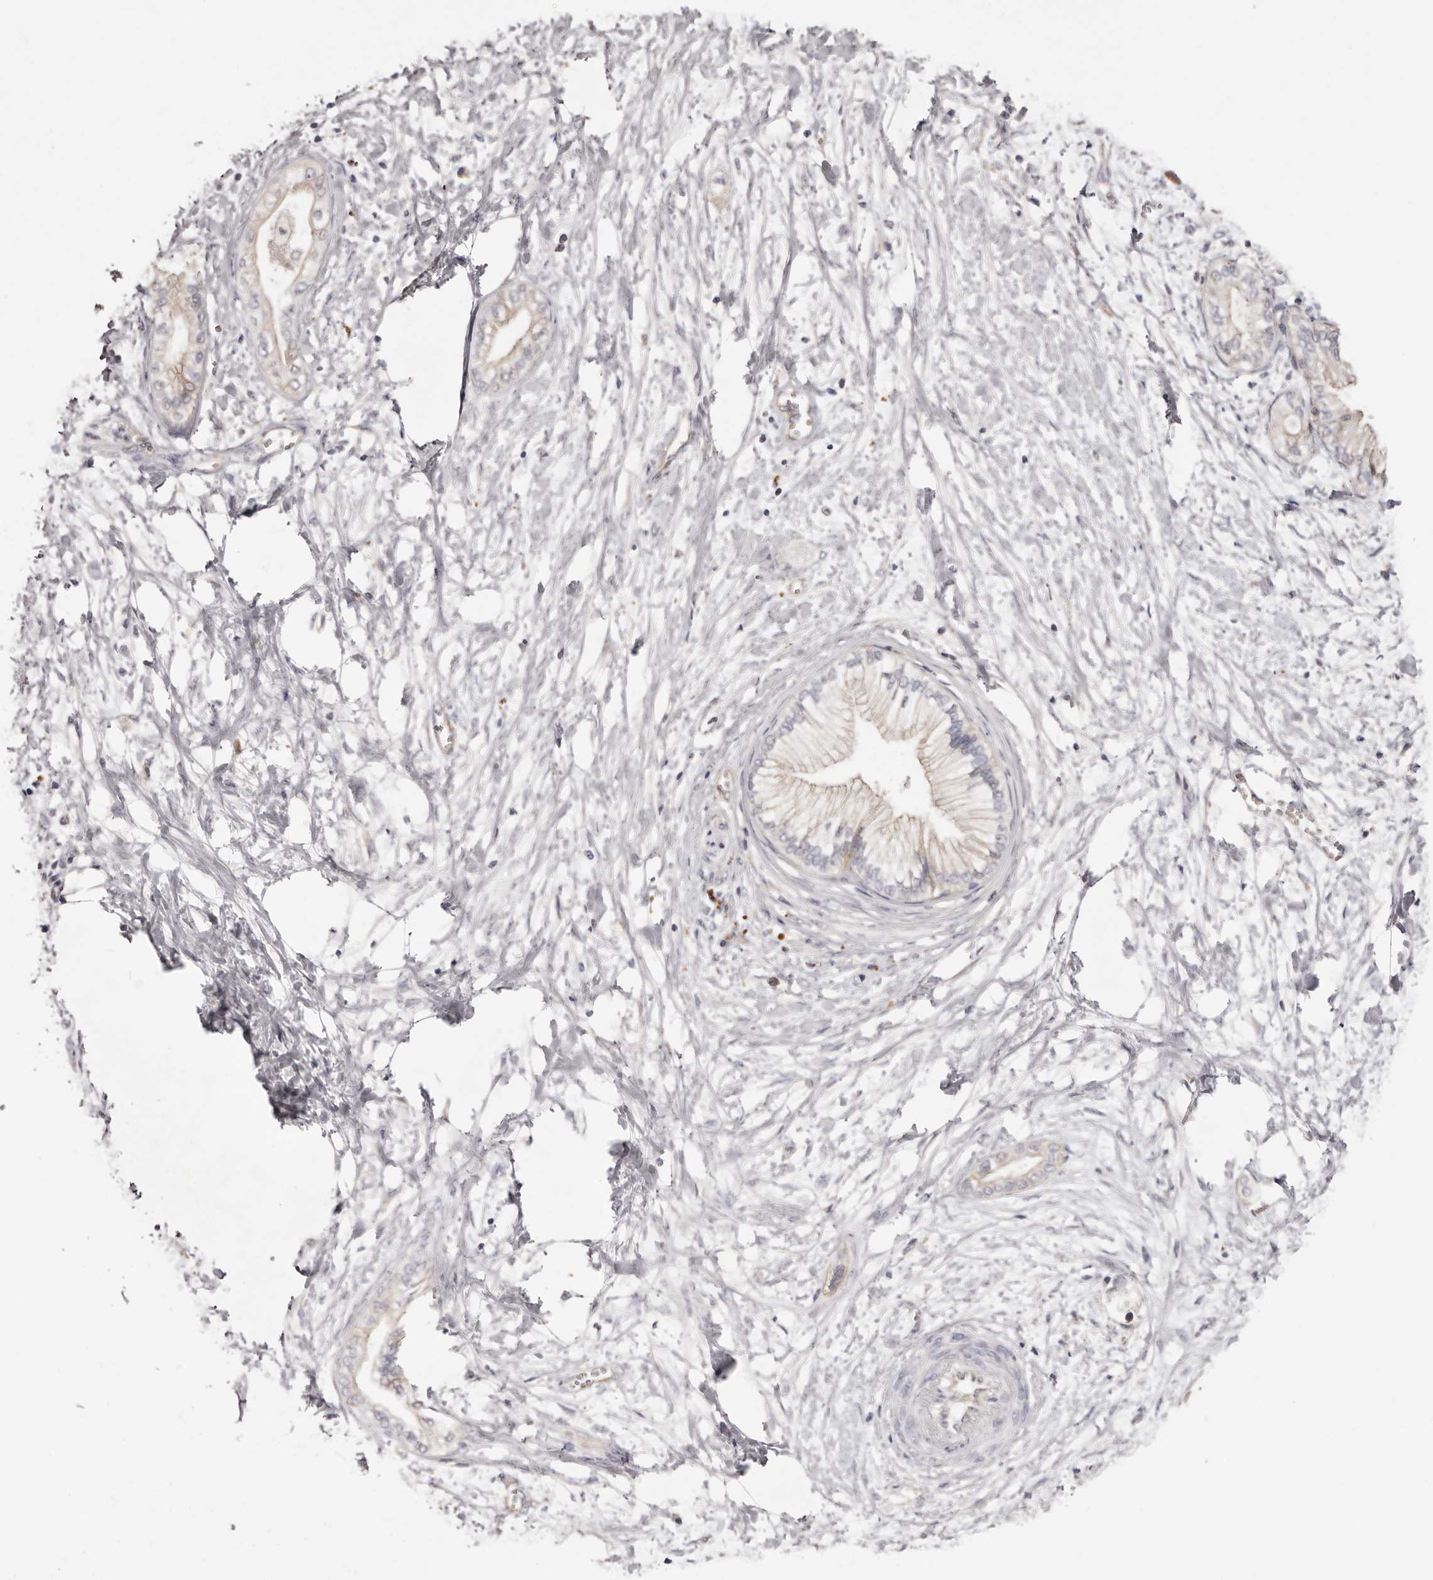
{"staining": {"intensity": "negative", "quantity": "none", "location": "none"}, "tissue": "pancreatic cancer", "cell_type": "Tumor cells", "image_type": "cancer", "snomed": [{"axis": "morphology", "description": "Adenocarcinoma, NOS"}, {"axis": "topography", "description": "Pancreas"}], "caption": "Histopathology image shows no significant protein positivity in tumor cells of pancreatic cancer. The staining is performed using DAB (3,3'-diaminobenzidine) brown chromogen with nuclei counter-stained in using hematoxylin.", "gene": "LTV1", "patient": {"sex": "male", "age": 68}}